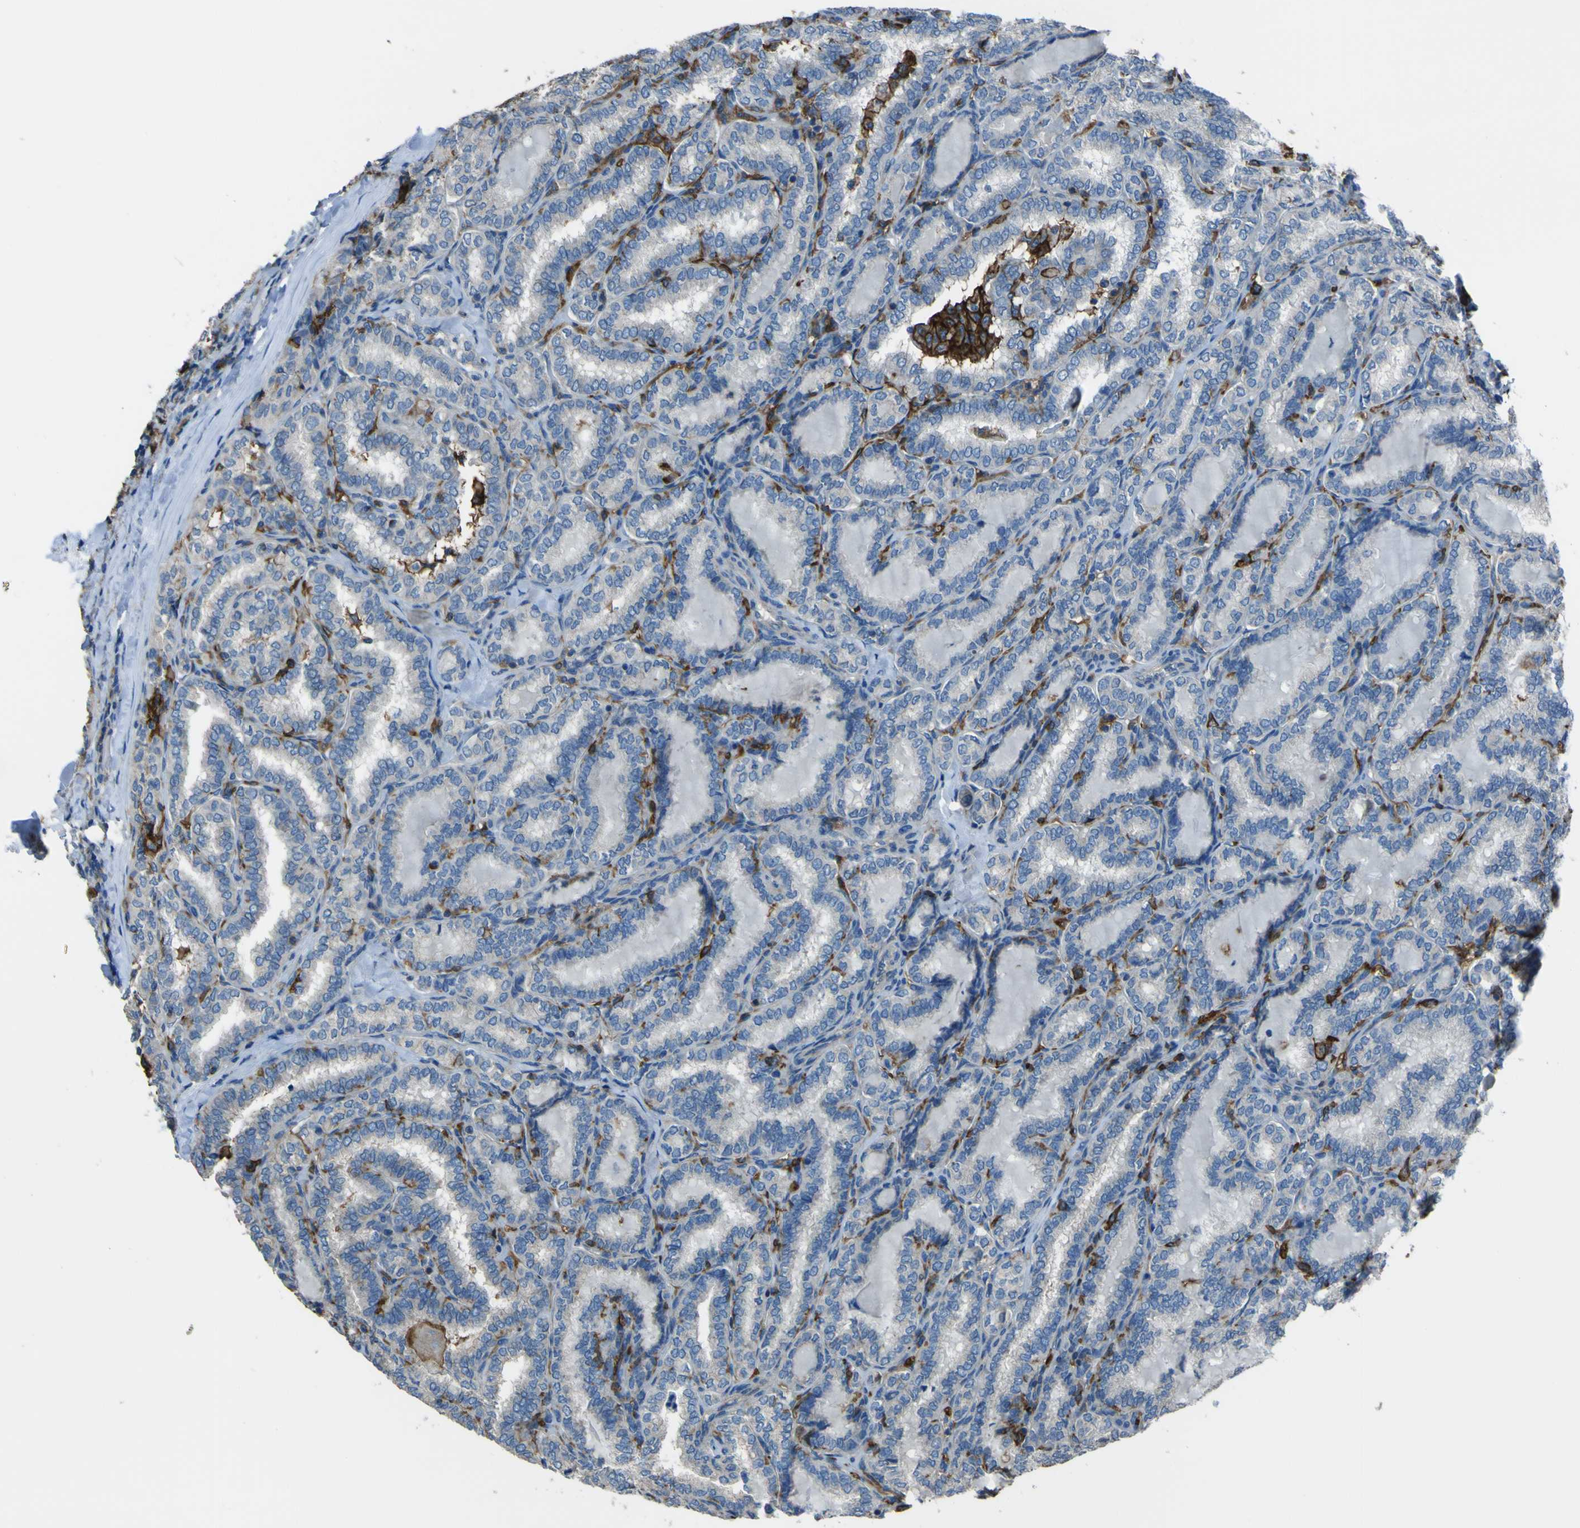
{"staining": {"intensity": "negative", "quantity": "none", "location": "none"}, "tissue": "thyroid cancer", "cell_type": "Tumor cells", "image_type": "cancer", "snomed": [{"axis": "morphology", "description": "Normal tissue, NOS"}, {"axis": "morphology", "description": "Papillary adenocarcinoma, NOS"}, {"axis": "topography", "description": "Thyroid gland"}], "caption": "A high-resolution image shows immunohistochemistry staining of thyroid cancer (papillary adenocarcinoma), which reveals no significant staining in tumor cells. (Stains: DAB immunohistochemistry with hematoxylin counter stain, Microscopy: brightfield microscopy at high magnification).", "gene": "LAIR1", "patient": {"sex": "female", "age": 30}}